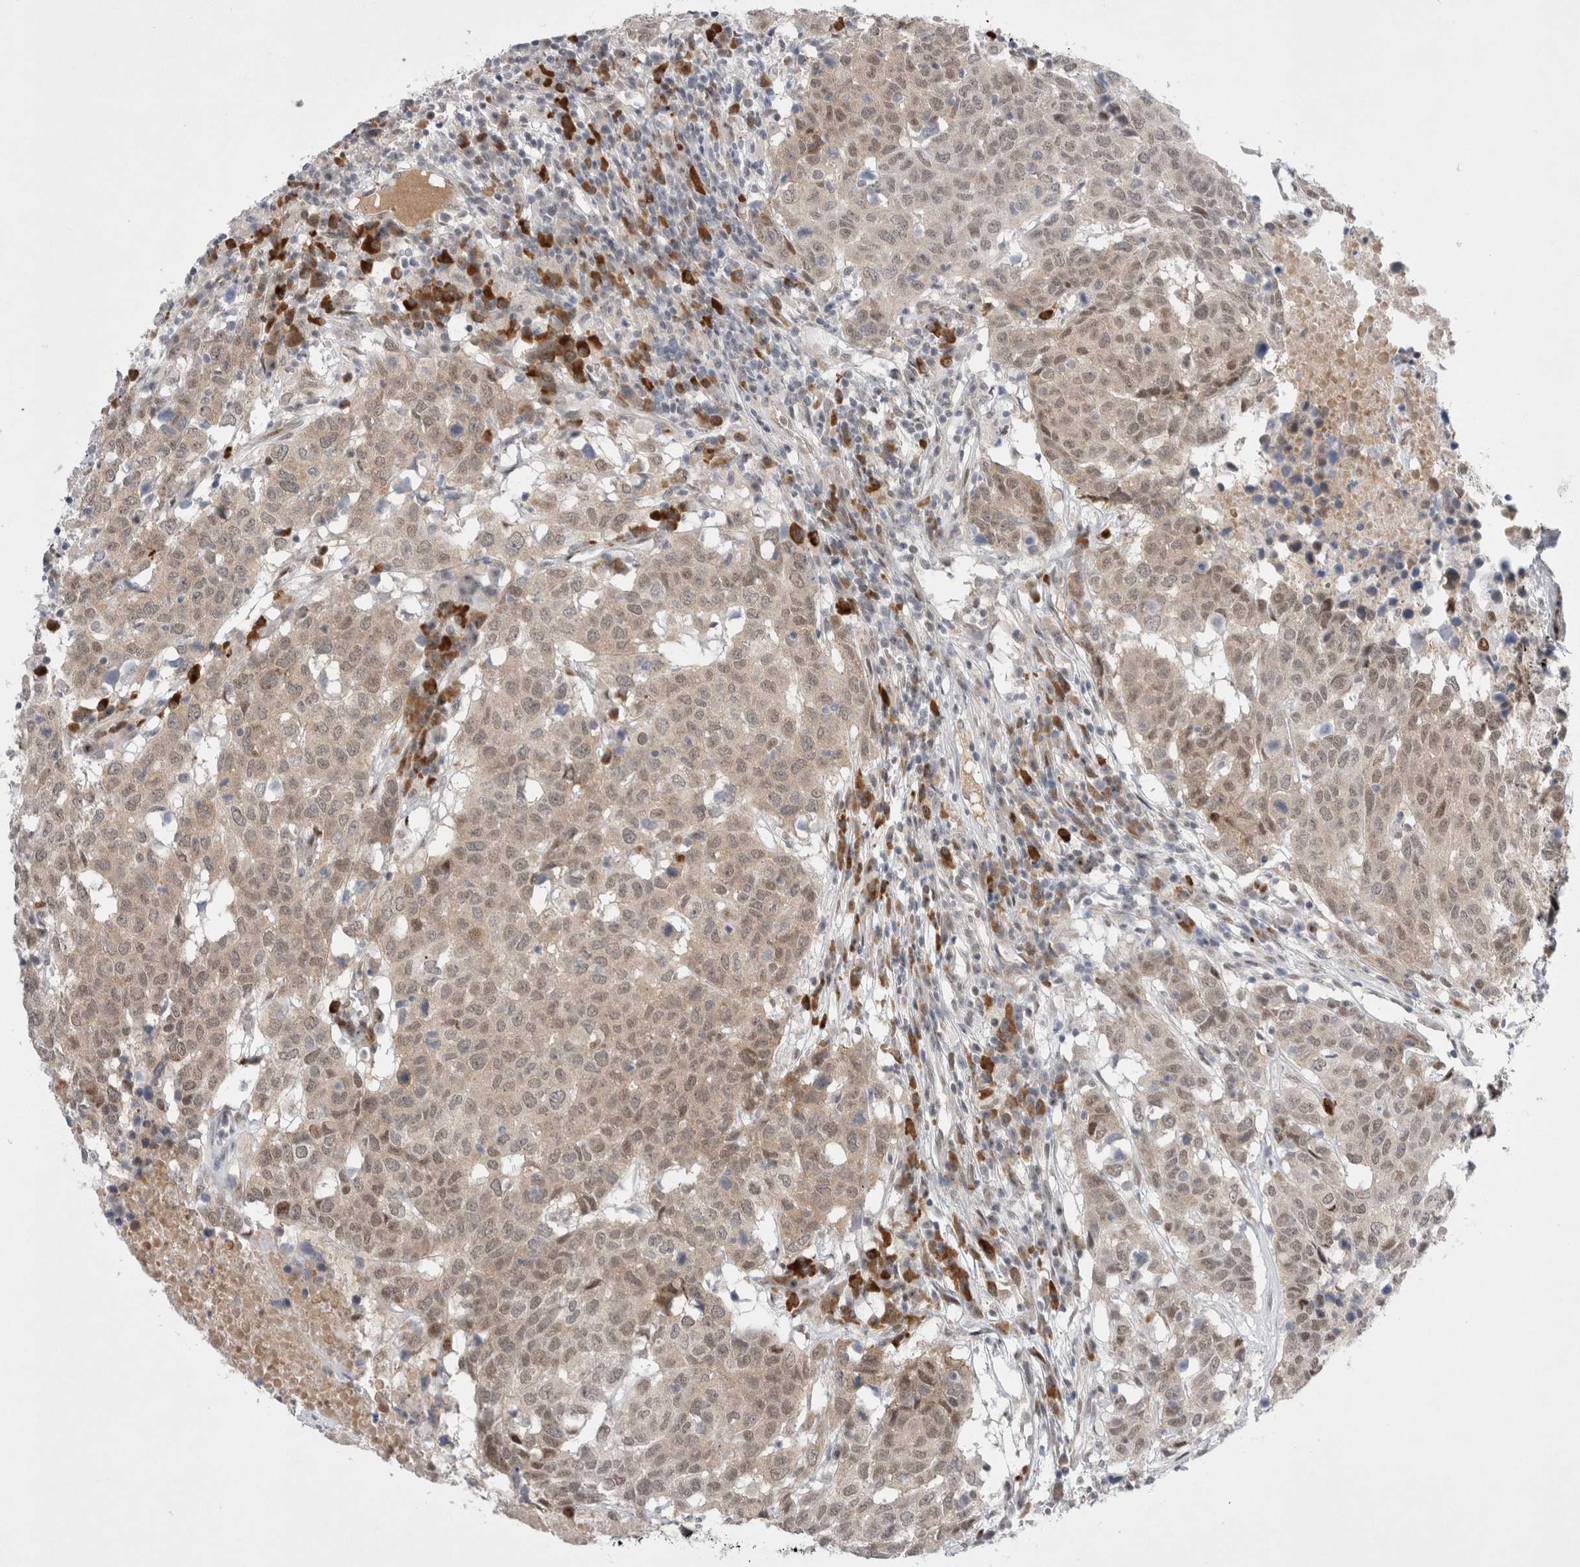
{"staining": {"intensity": "weak", "quantity": ">75%", "location": "nuclear"}, "tissue": "head and neck cancer", "cell_type": "Tumor cells", "image_type": "cancer", "snomed": [{"axis": "morphology", "description": "Squamous cell carcinoma, NOS"}, {"axis": "topography", "description": "Head-Neck"}], "caption": "Immunohistochemical staining of human head and neck cancer reveals weak nuclear protein expression in about >75% of tumor cells. (DAB (3,3'-diaminobenzidine) IHC with brightfield microscopy, high magnification).", "gene": "WIPF2", "patient": {"sex": "male", "age": 66}}